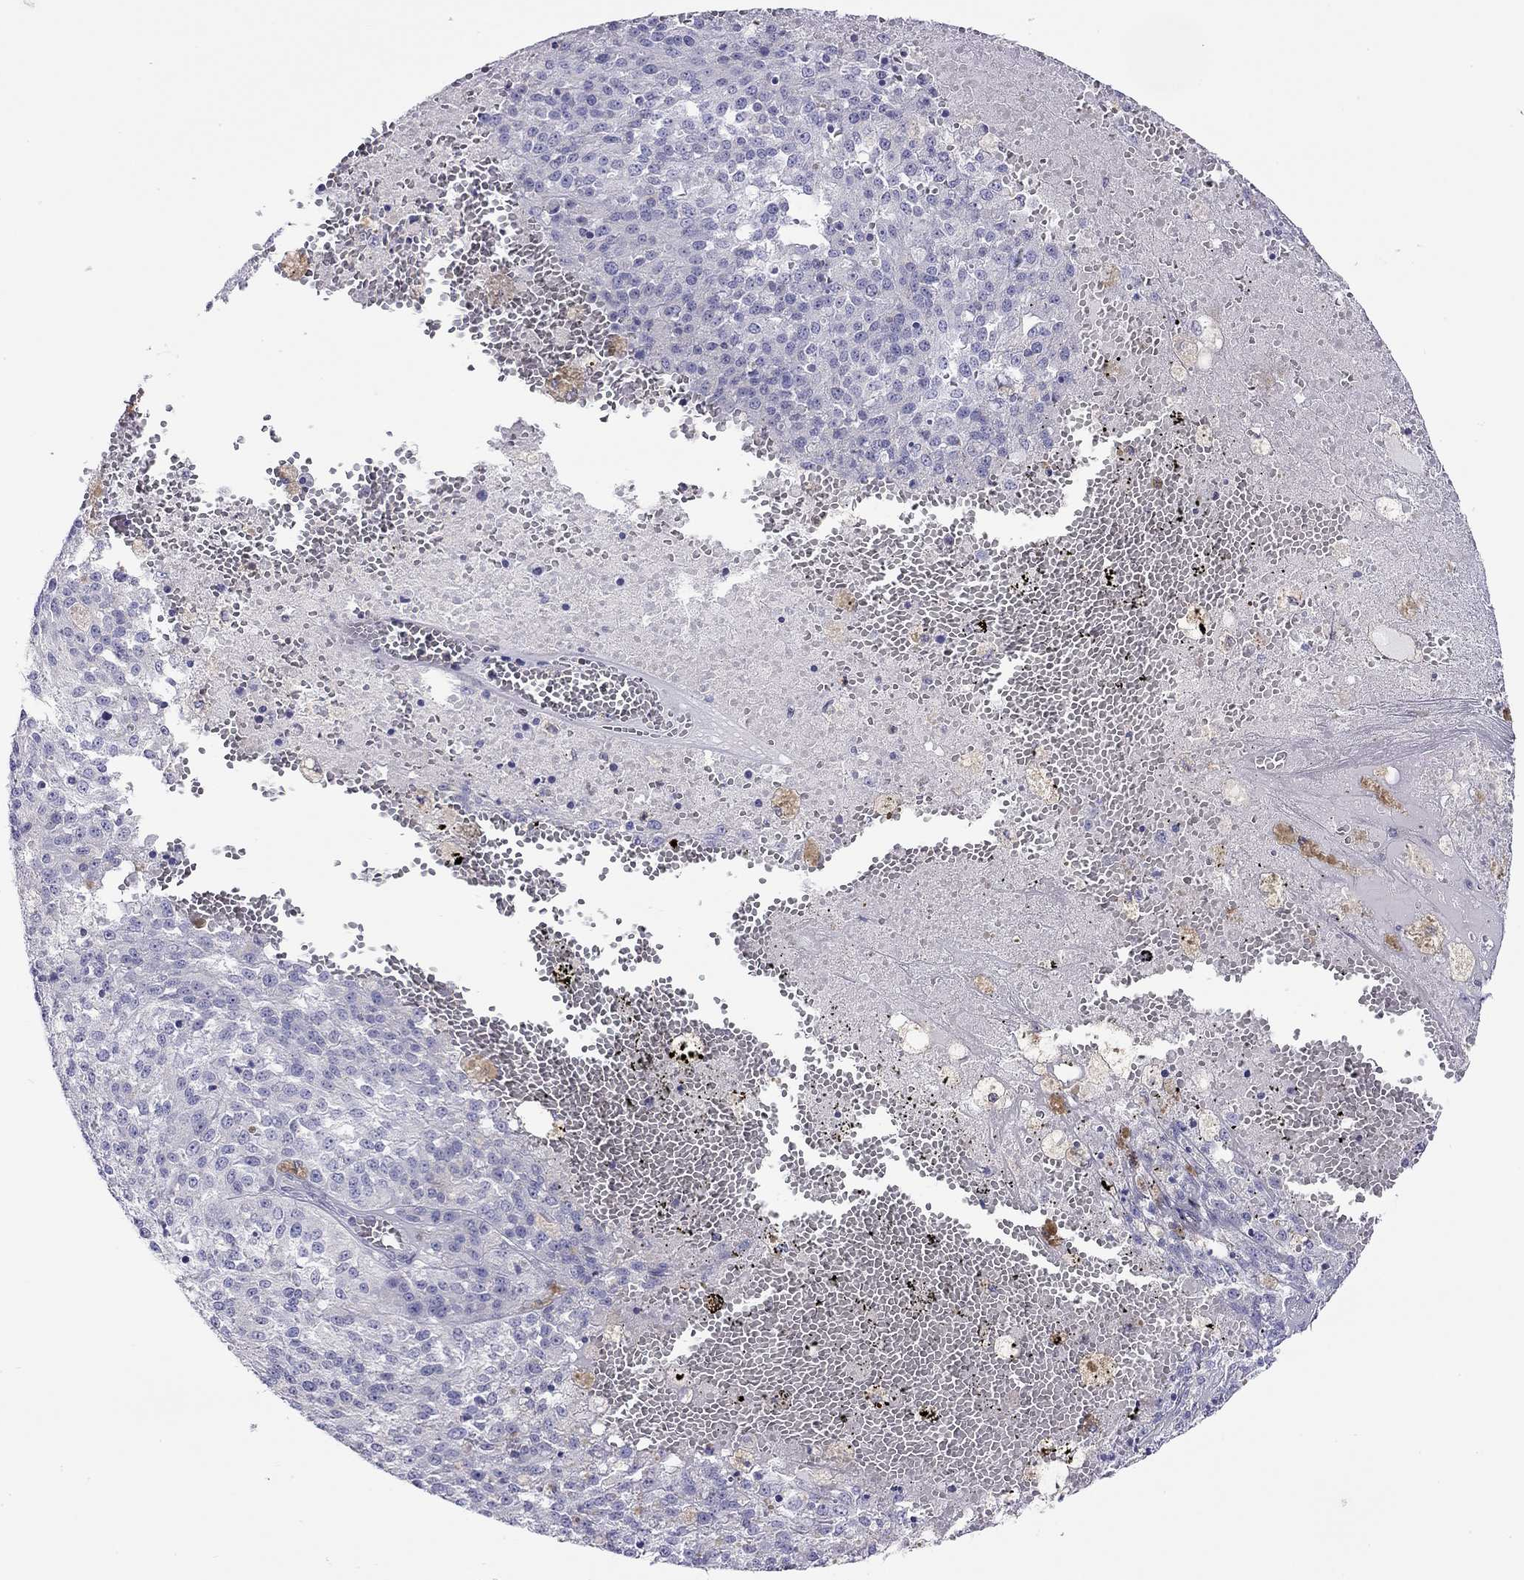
{"staining": {"intensity": "negative", "quantity": "none", "location": "none"}, "tissue": "melanoma", "cell_type": "Tumor cells", "image_type": "cancer", "snomed": [{"axis": "morphology", "description": "Malignant melanoma, Metastatic site"}, {"axis": "topography", "description": "Lymph node"}], "caption": "Immunohistochemical staining of melanoma exhibits no significant positivity in tumor cells. The staining is performed using DAB brown chromogen with nuclei counter-stained in using hematoxylin.", "gene": "SLC46A2", "patient": {"sex": "female", "age": 64}}